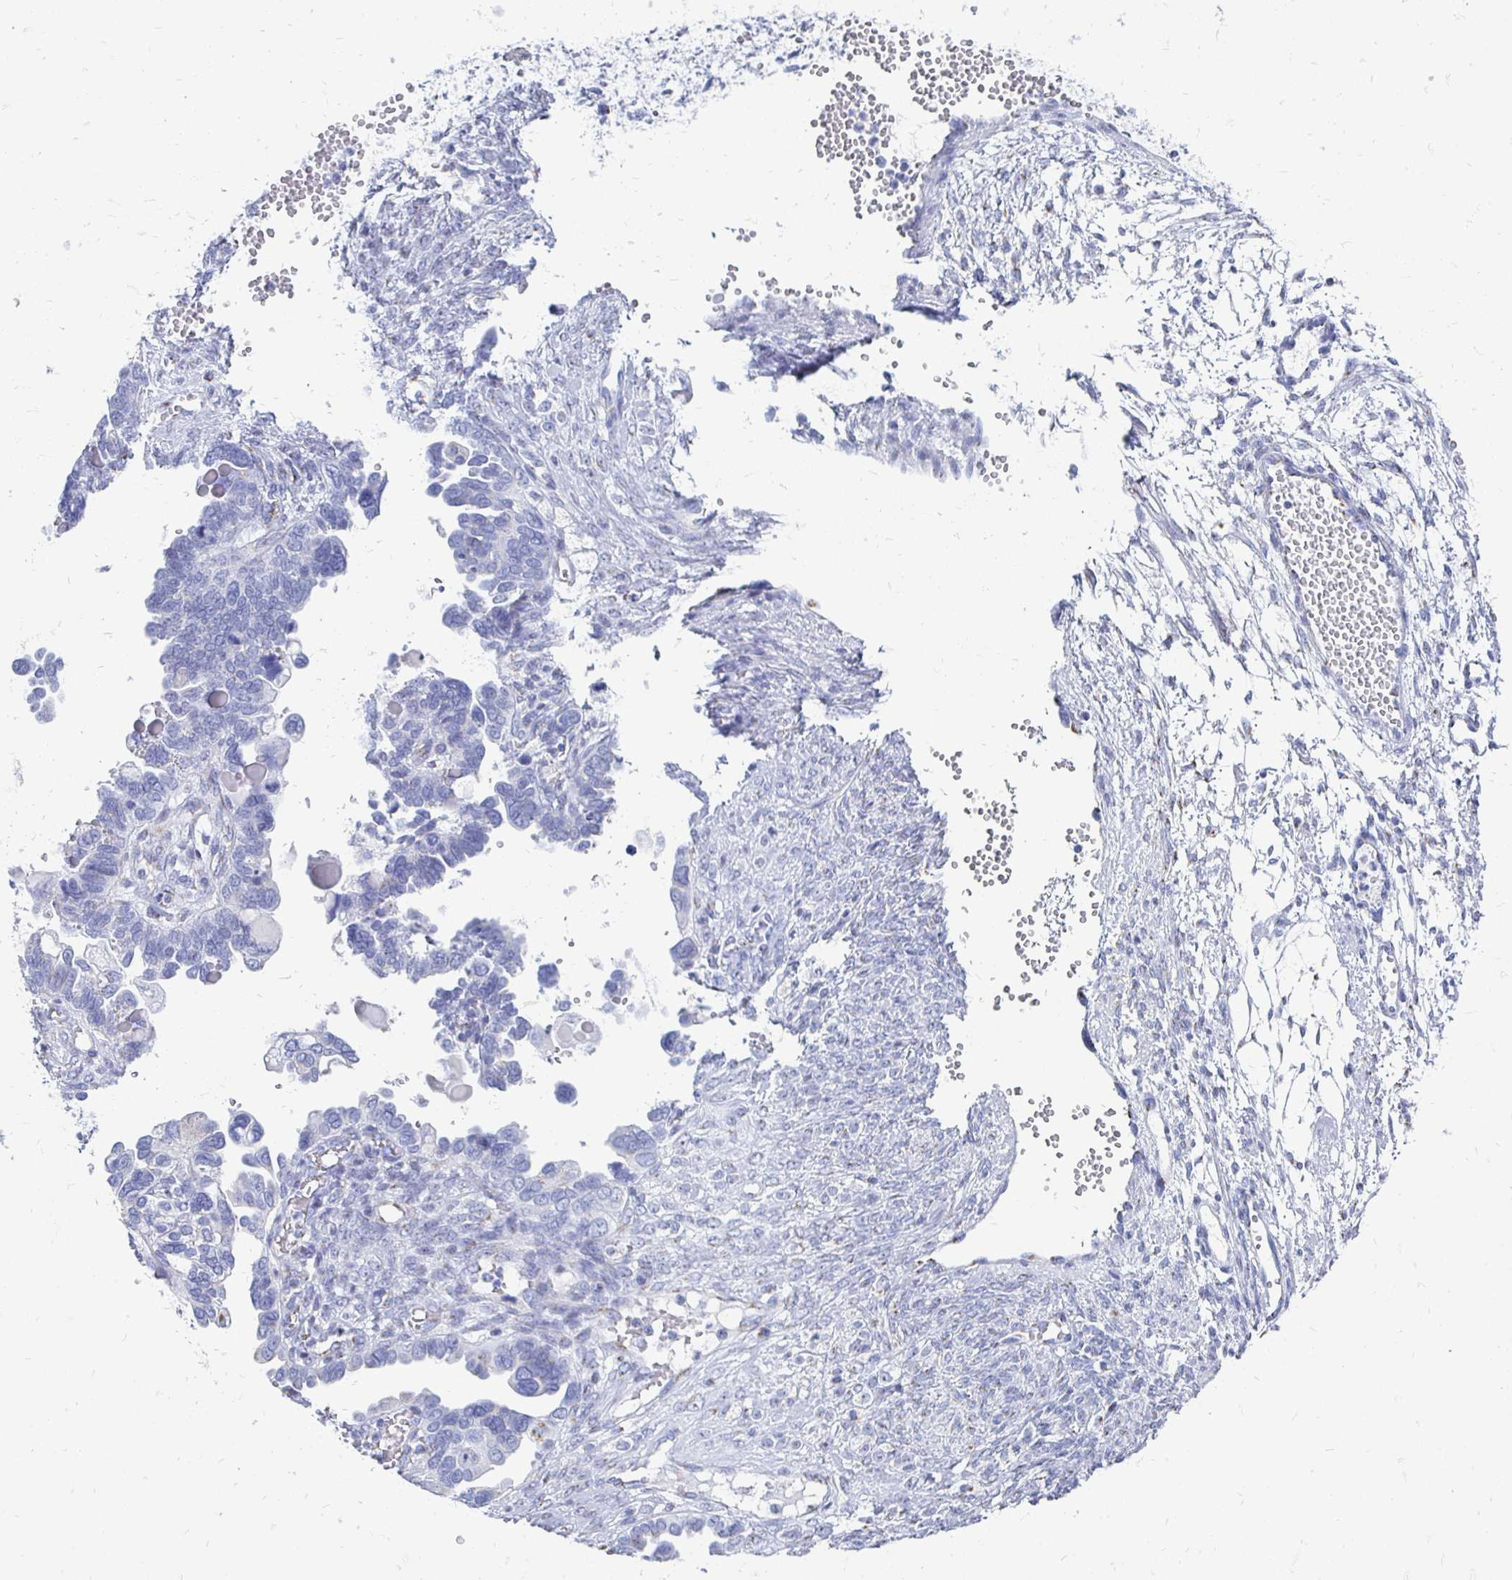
{"staining": {"intensity": "negative", "quantity": "none", "location": "none"}, "tissue": "ovarian cancer", "cell_type": "Tumor cells", "image_type": "cancer", "snomed": [{"axis": "morphology", "description": "Cystadenocarcinoma, serous, NOS"}, {"axis": "topography", "description": "Ovary"}], "caption": "Photomicrograph shows no protein expression in tumor cells of ovarian cancer (serous cystadenocarcinoma) tissue. (DAB immunohistochemistry (IHC), high magnification).", "gene": "PAGE4", "patient": {"sex": "female", "age": 51}}